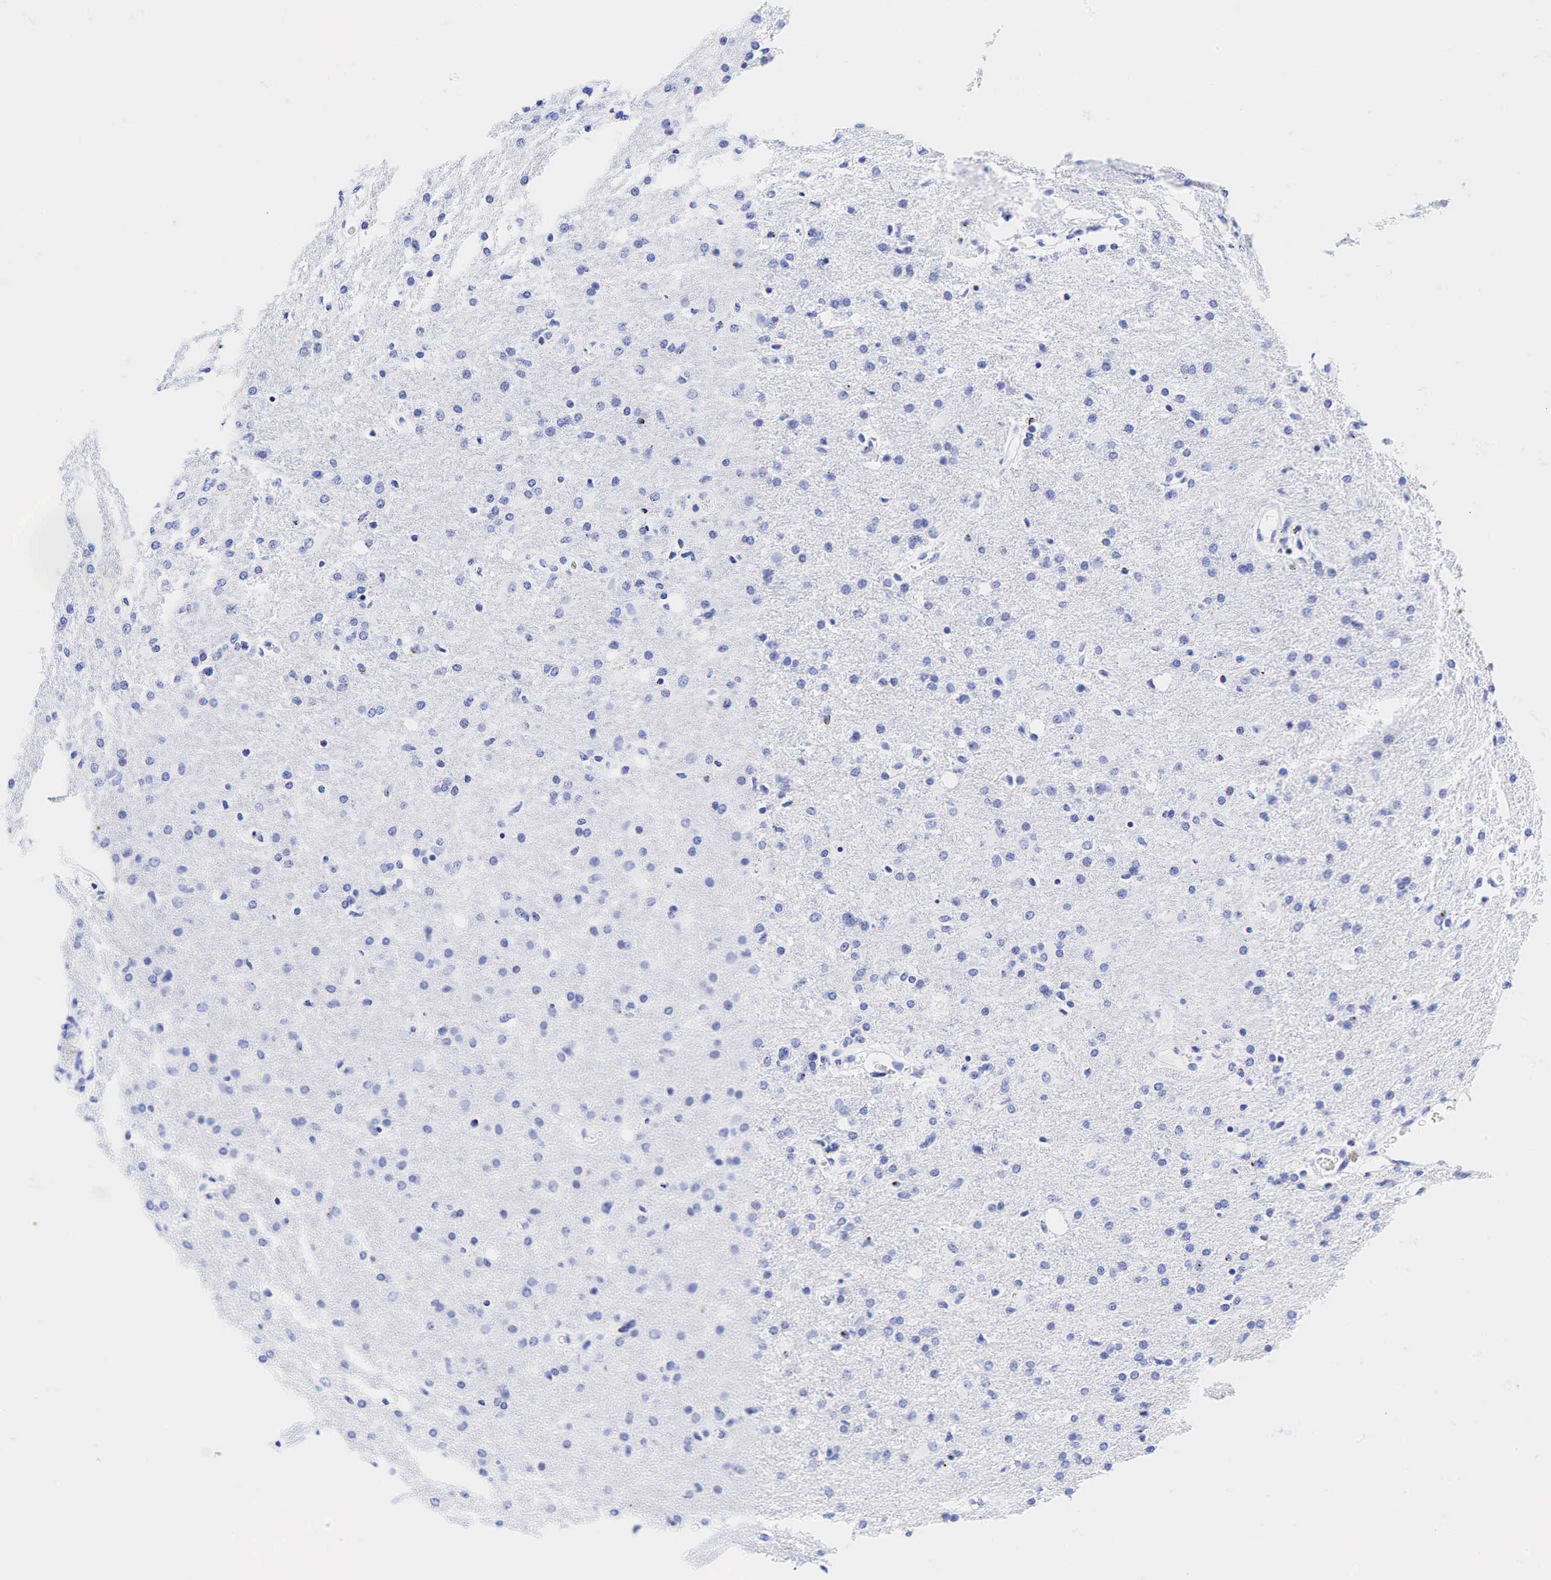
{"staining": {"intensity": "negative", "quantity": "none", "location": "none"}, "tissue": "glioma", "cell_type": "Tumor cells", "image_type": "cancer", "snomed": [{"axis": "morphology", "description": "Glioma, malignant, High grade"}, {"axis": "topography", "description": "Brain"}], "caption": "High magnification brightfield microscopy of glioma stained with DAB (brown) and counterstained with hematoxylin (blue): tumor cells show no significant staining. The staining is performed using DAB brown chromogen with nuclei counter-stained in using hematoxylin.", "gene": "CD79A", "patient": {"sex": "male", "age": 68}}